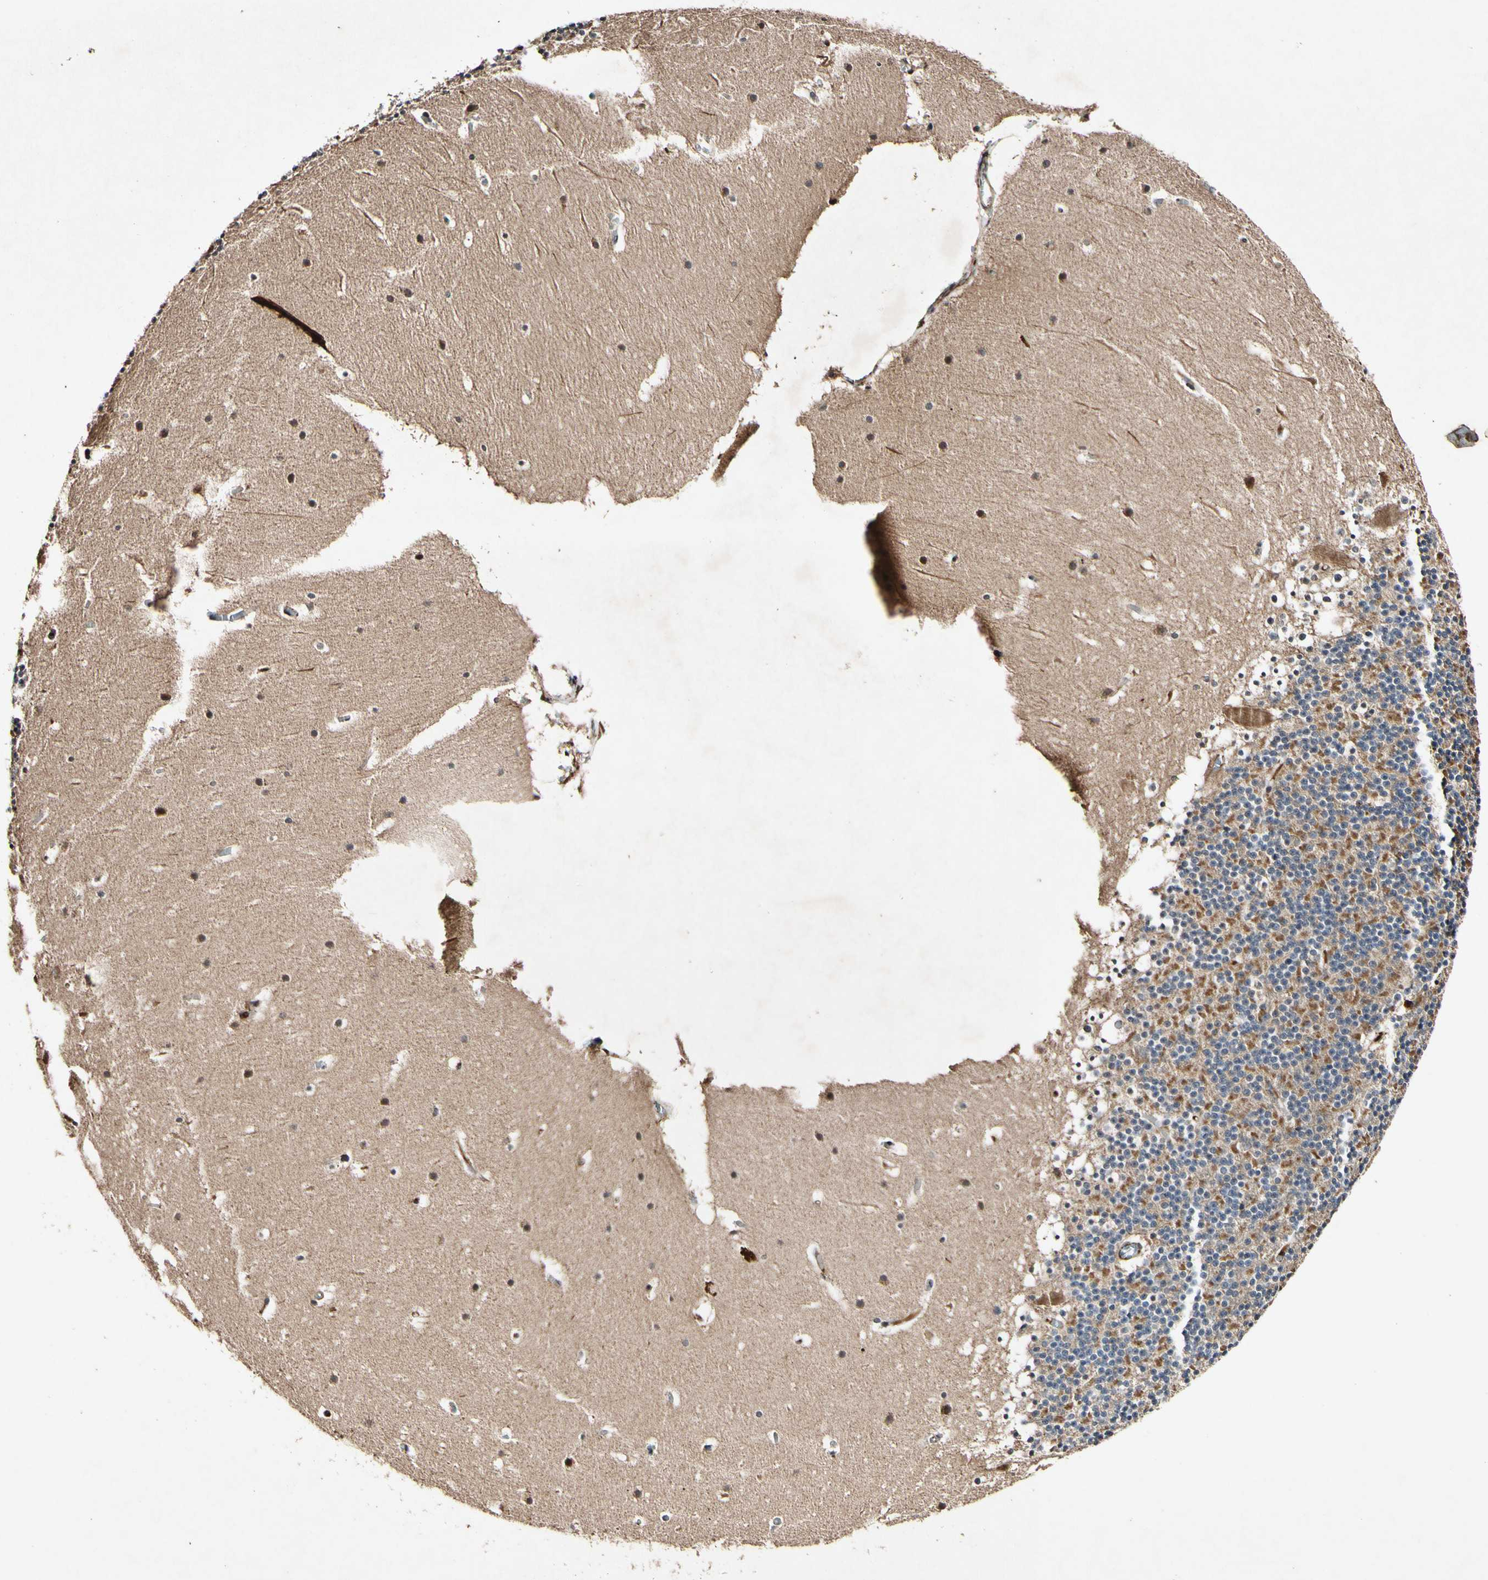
{"staining": {"intensity": "moderate", "quantity": "25%-75%", "location": "cytoplasmic/membranous"}, "tissue": "cerebellum", "cell_type": "Cells in granular layer", "image_type": "normal", "snomed": [{"axis": "morphology", "description": "Normal tissue, NOS"}, {"axis": "topography", "description": "Cerebellum"}], "caption": "Immunohistochemical staining of normal human cerebellum displays moderate cytoplasmic/membranous protein expression in about 25%-75% of cells in granular layer.", "gene": "PLAT", "patient": {"sex": "male", "age": 45}}